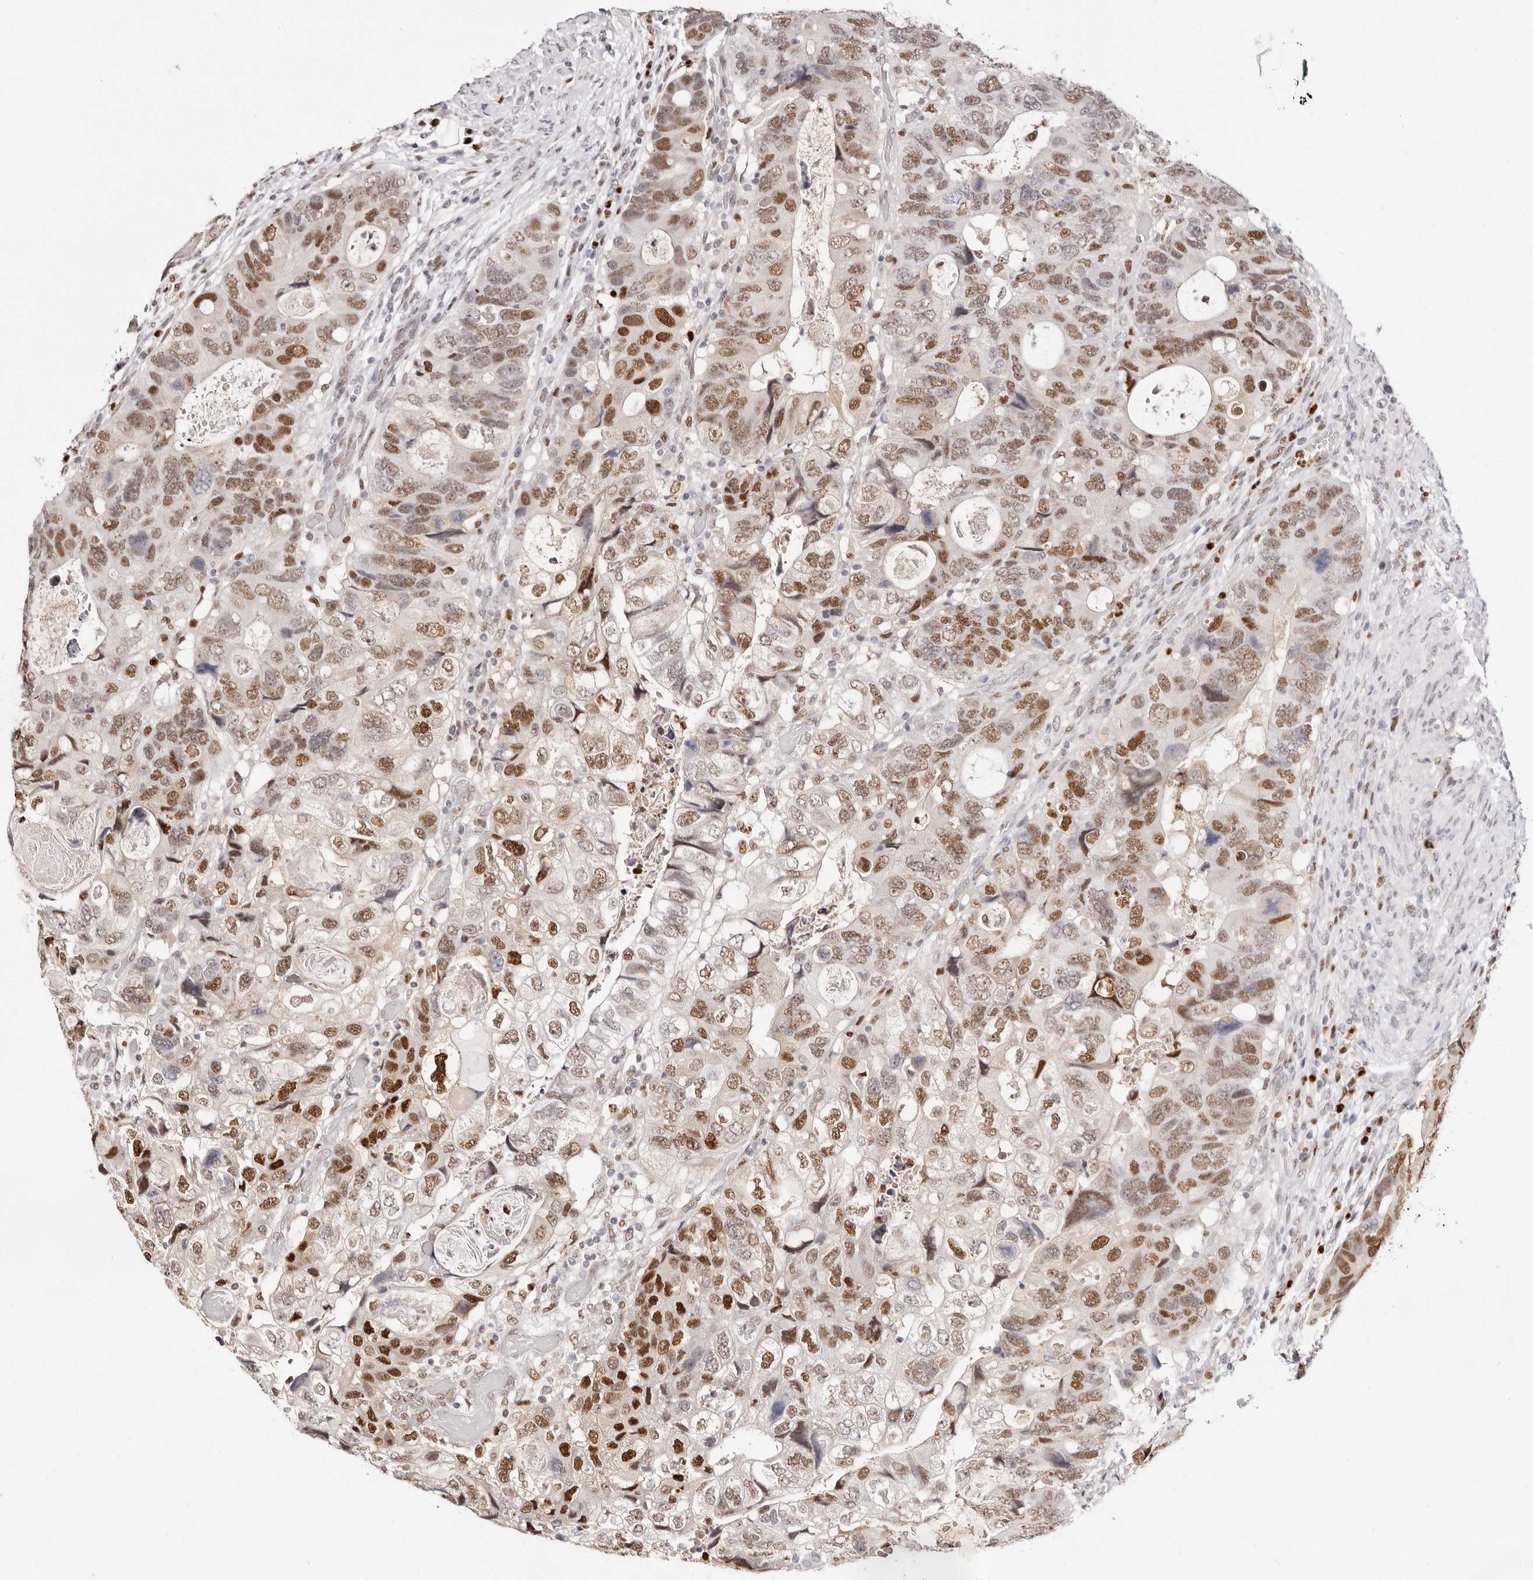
{"staining": {"intensity": "strong", "quantity": "25%-75%", "location": "nuclear"}, "tissue": "colorectal cancer", "cell_type": "Tumor cells", "image_type": "cancer", "snomed": [{"axis": "morphology", "description": "Adenocarcinoma, NOS"}, {"axis": "topography", "description": "Rectum"}], "caption": "About 25%-75% of tumor cells in adenocarcinoma (colorectal) demonstrate strong nuclear protein staining as visualized by brown immunohistochemical staining.", "gene": "TKT", "patient": {"sex": "male", "age": 59}}